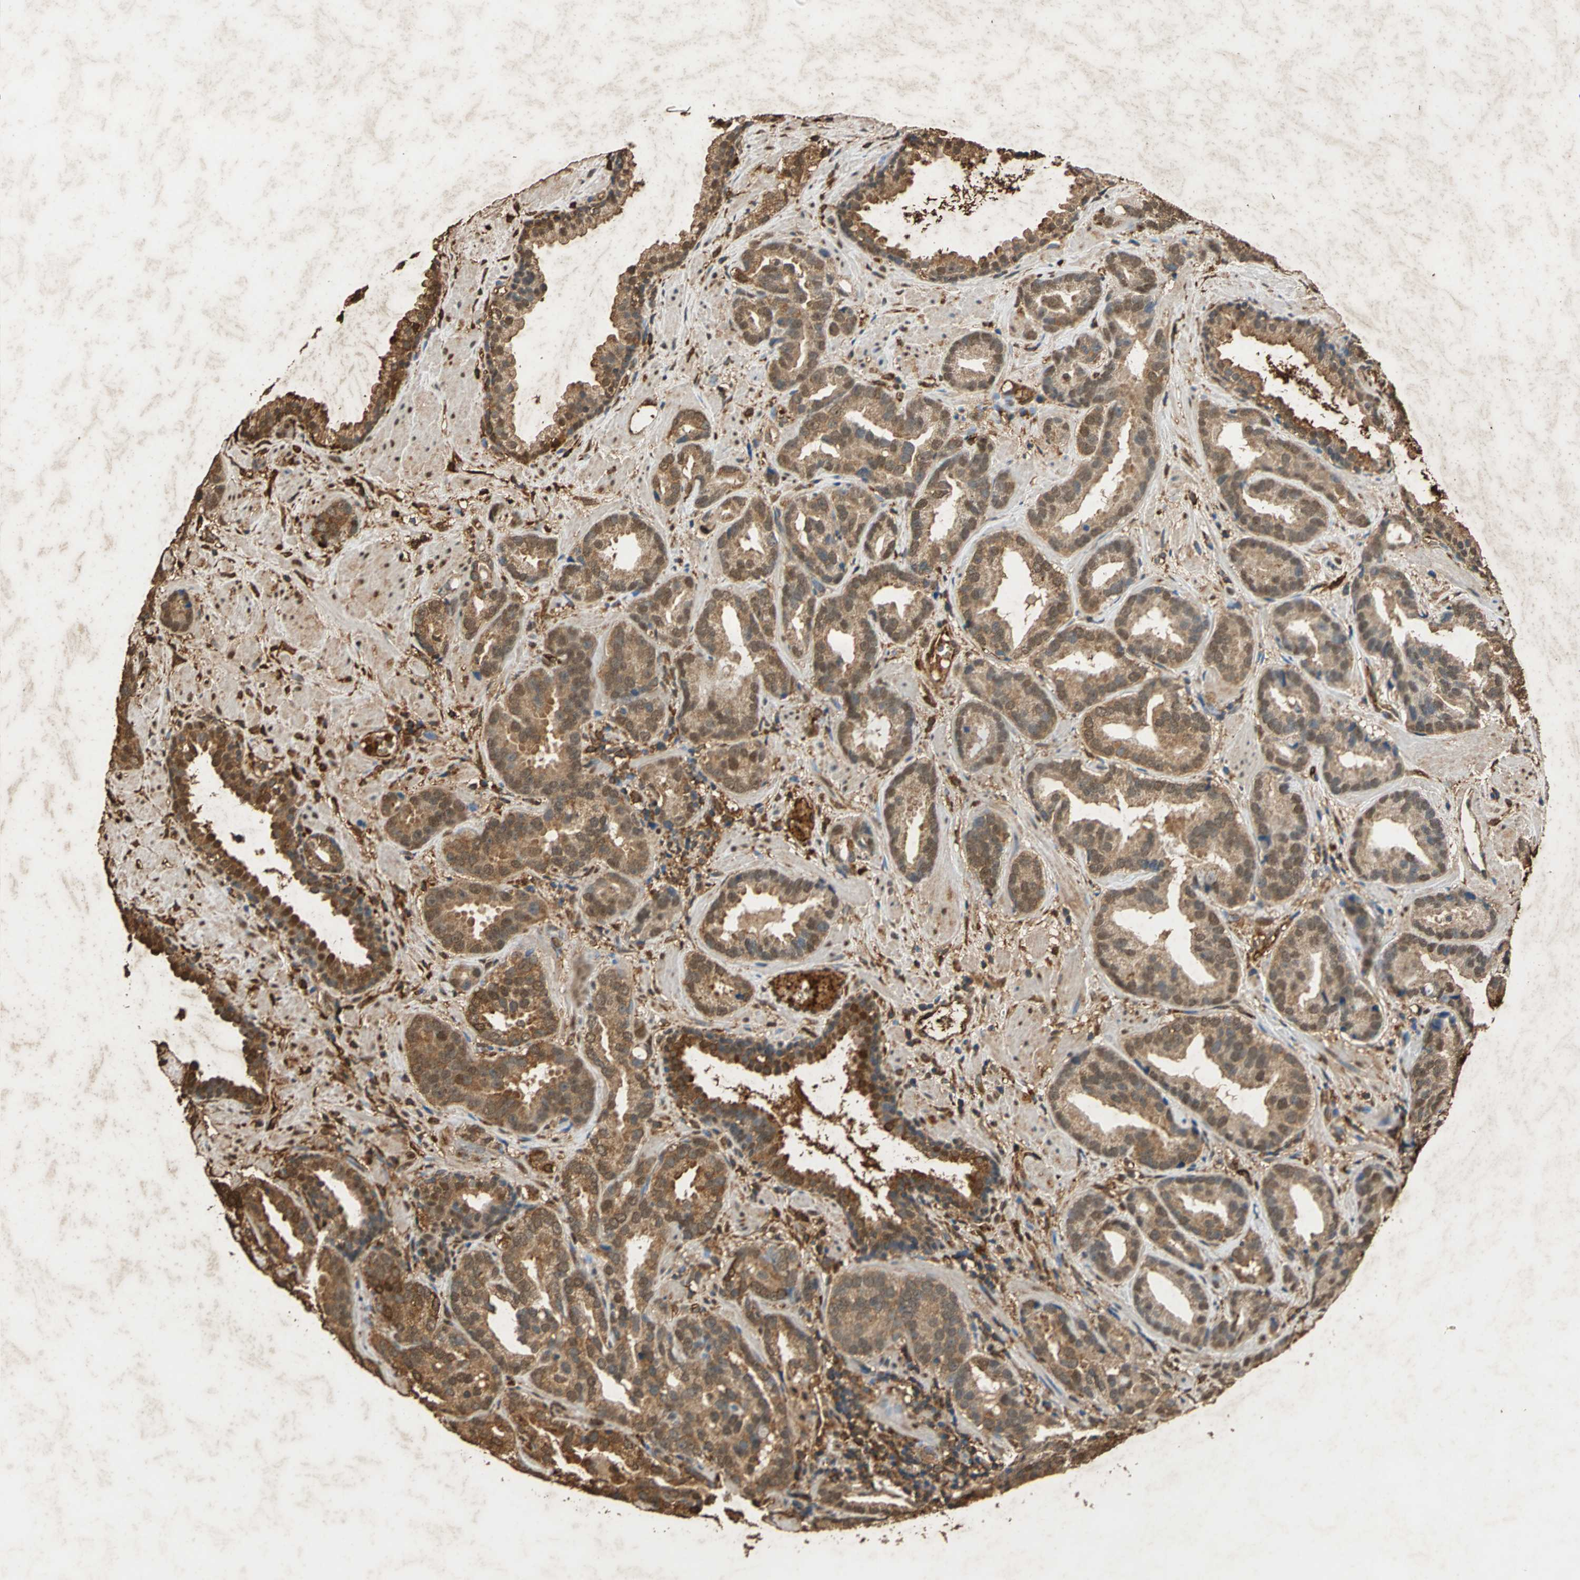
{"staining": {"intensity": "strong", "quantity": ">75%", "location": "cytoplasmic/membranous"}, "tissue": "prostate cancer", "cell_type": "Tumor cells", "image_type": "cancer", "snomed": [{"axis": "morphology", "description": "Adenocarcinoma, Low grade"}, {"axis": "topography", "description": "Prostate"}], "caption": "Tumor cells reveal strong cytoplasmic/membranous positivity in about >75% of cells in prostate cancer.", "gene": "GAPDH", "patient": {"sex": "male", "age": 59}}